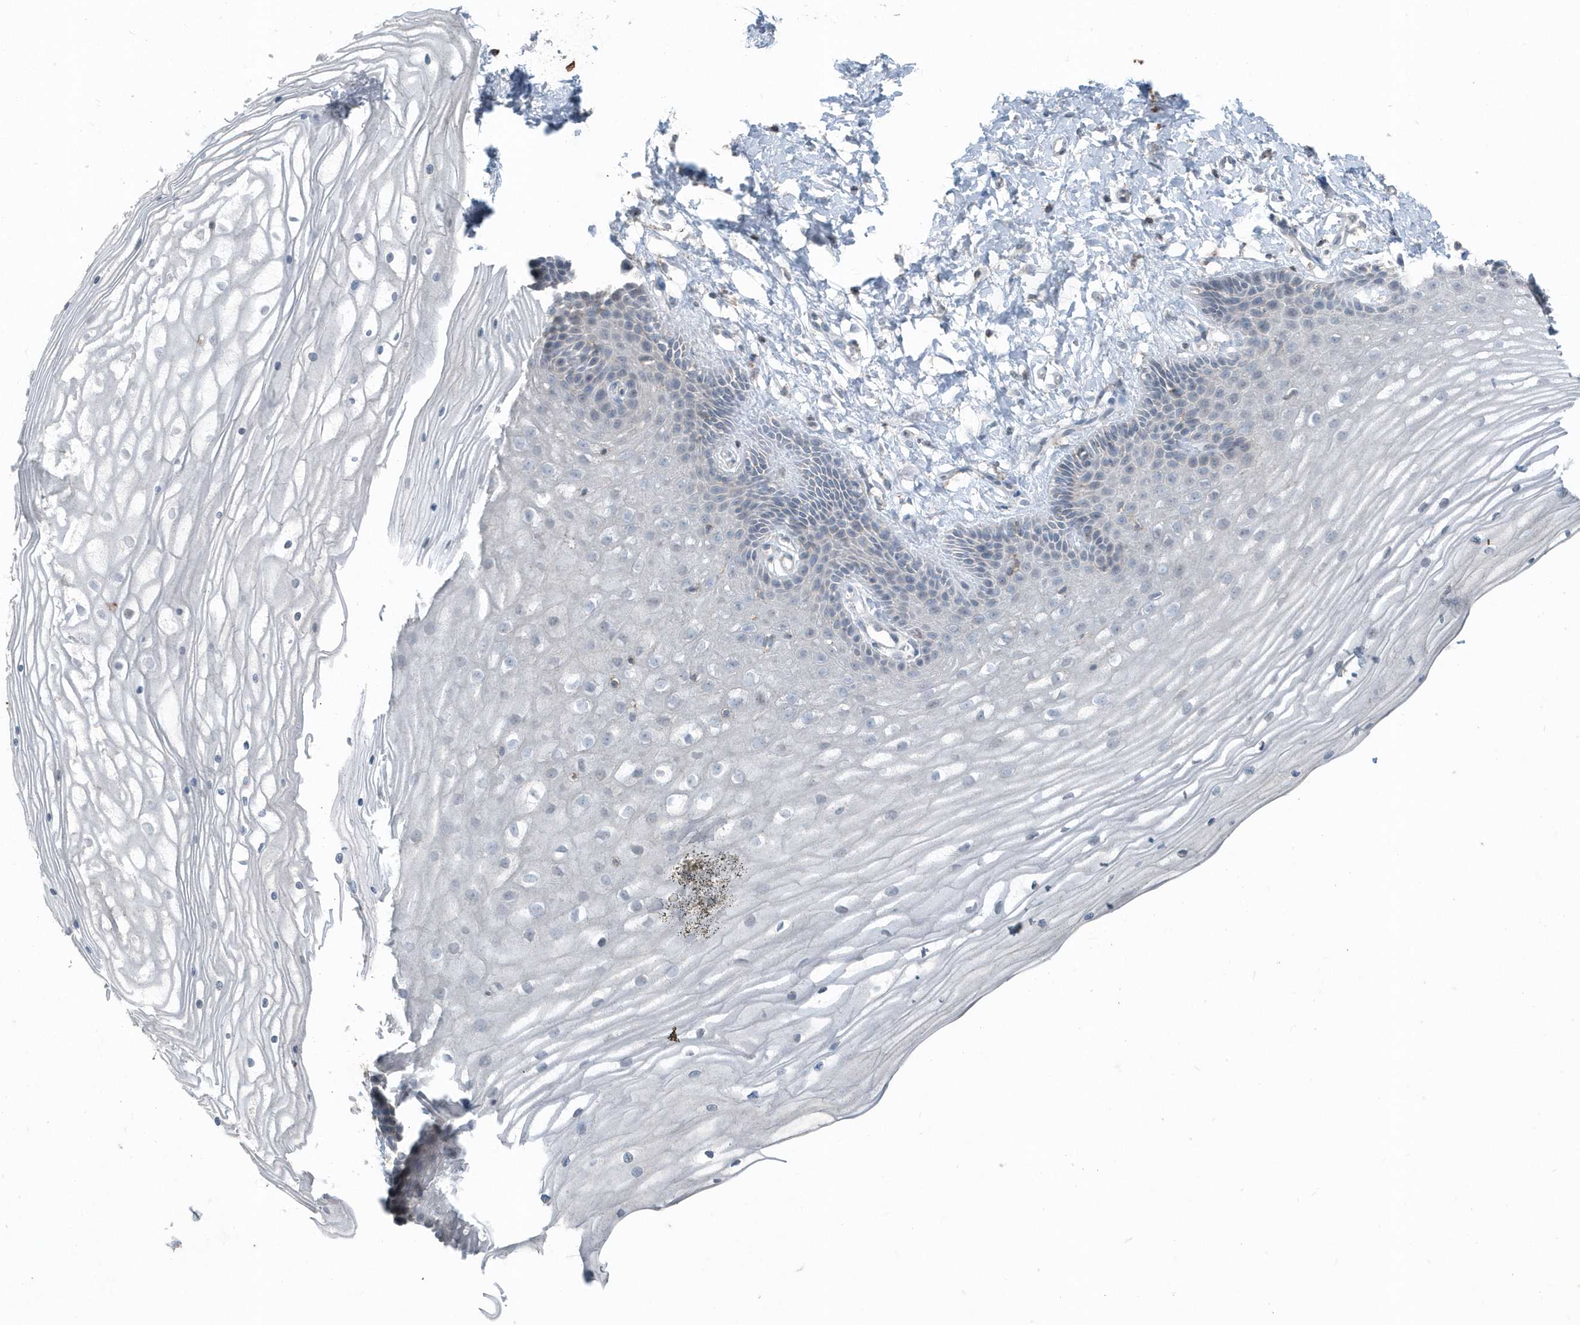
{"staining": {"intensity": "negative", "quantity": "none", "location": "none"}, "tissue": "vagina", "cell_type": "Squamous epithelial cells", "image_type": "normal", "snomed": [{"axis": "morphology", "description": "Normal tissue, NOS"}, {"axis": "topography", "description": "Vagina"}, {"axis": "topography", "description": "Cervix"}], "caption": "An immunohistochemistry micrograph of normal vagina is shown. There is no staining in squamous epithelial cells of vagina.", "gene": "ACTC1", "patient": {"sex": "female", "age": 40}}